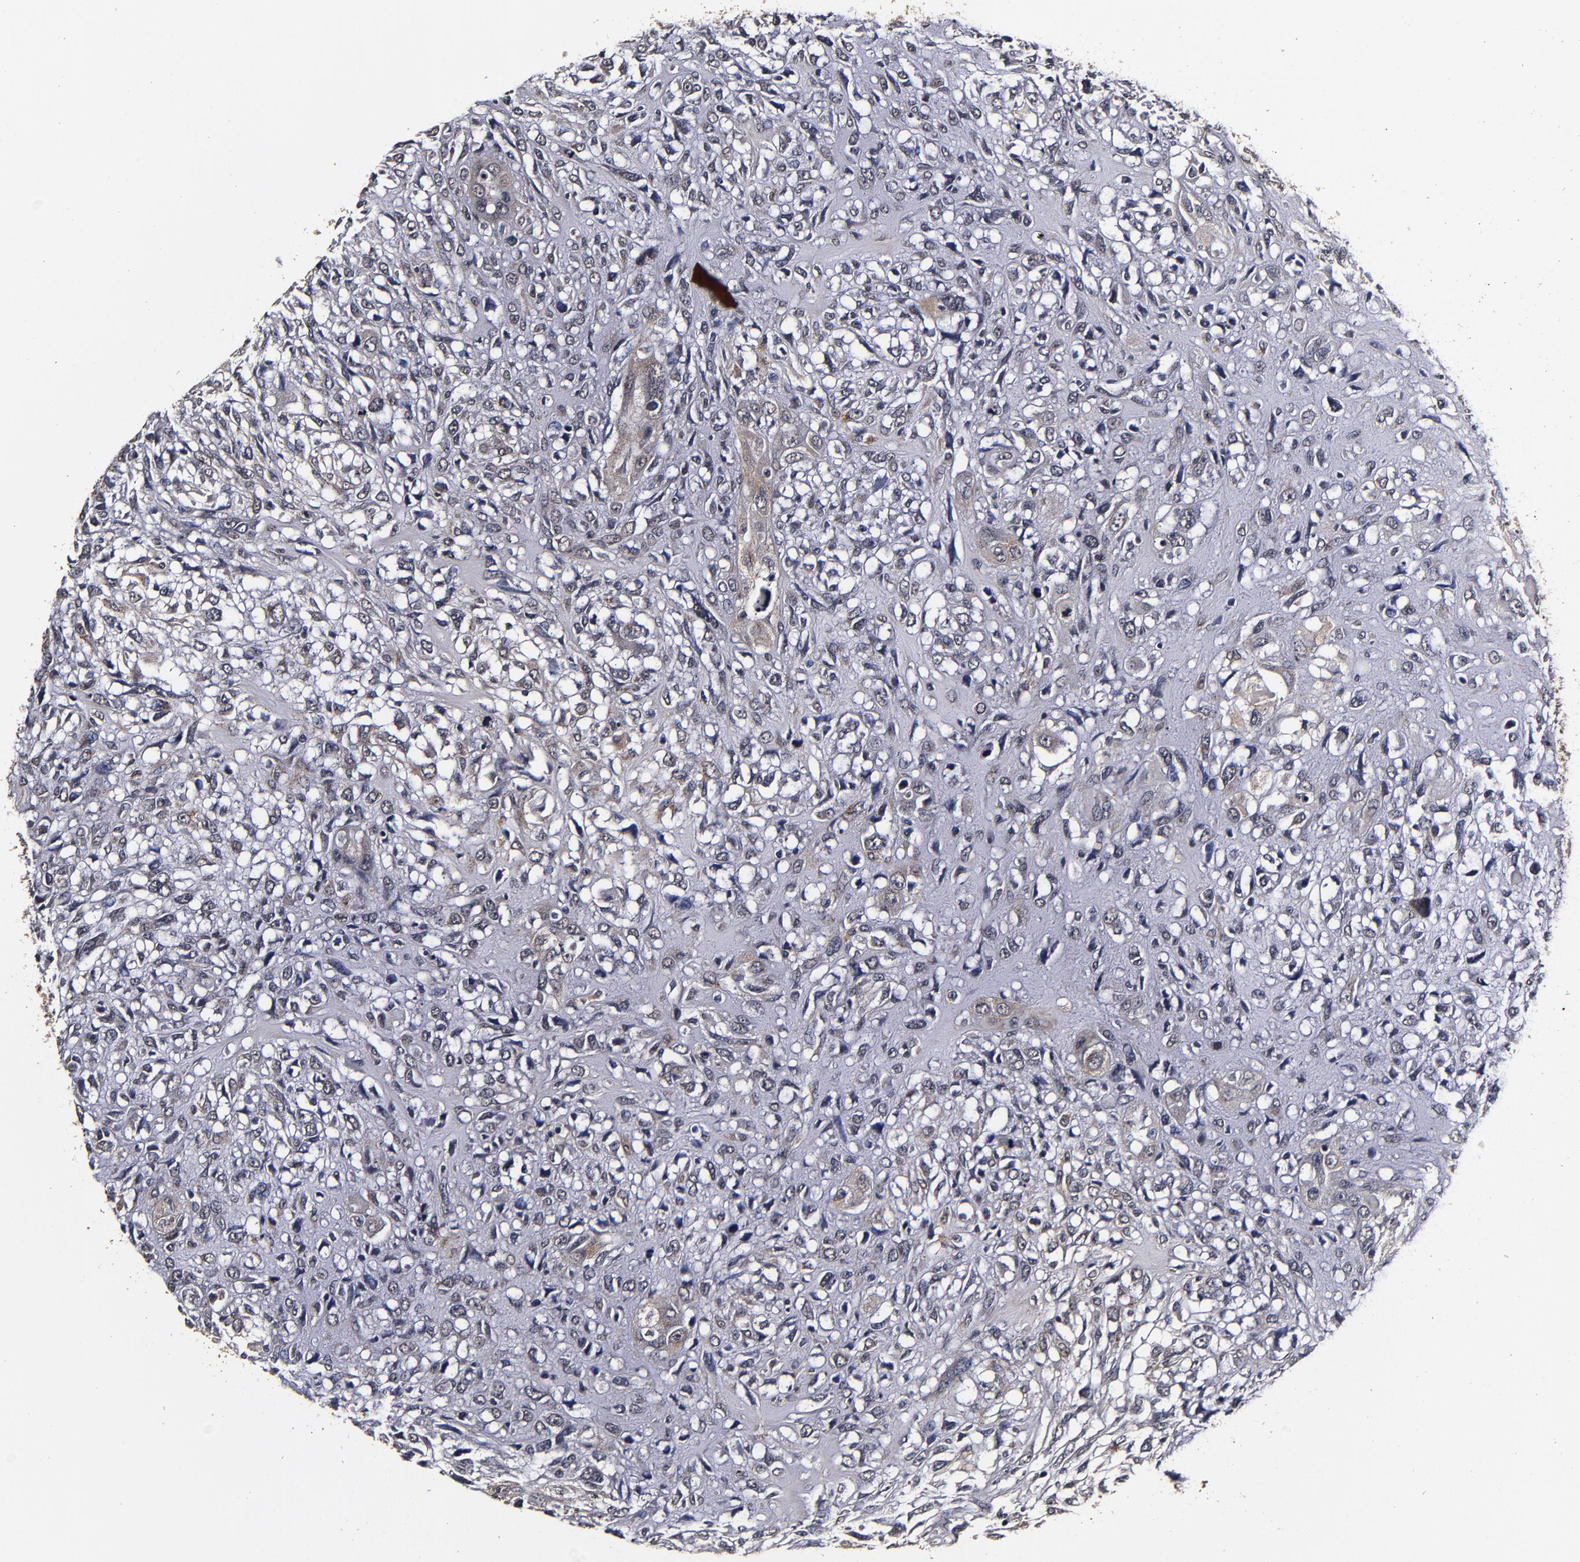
{"staining": {"intensity": "moderate", "quantity": ">75%", "location": "cytoplasmic/membranous"}, "tissue": "head and neck cancer", "cell_type": "Tumor cells", "image_type": "cancer", "snomed": [{"axis": "morphology", "description": "Neoplasm, malignant, NOS"}, {"axis": "topography", "description": "Salivary gland"}, {"axis": "topography", "description": "Head-Neck"}], "caption": "Head and neck cancer stained for a protein (brown) displays moderate cytoplasmic/membranous positive positivity in approximately >75% of tumor cells.", "gene": "MMP15", "patient": {"sex": "male", "age": 43}}